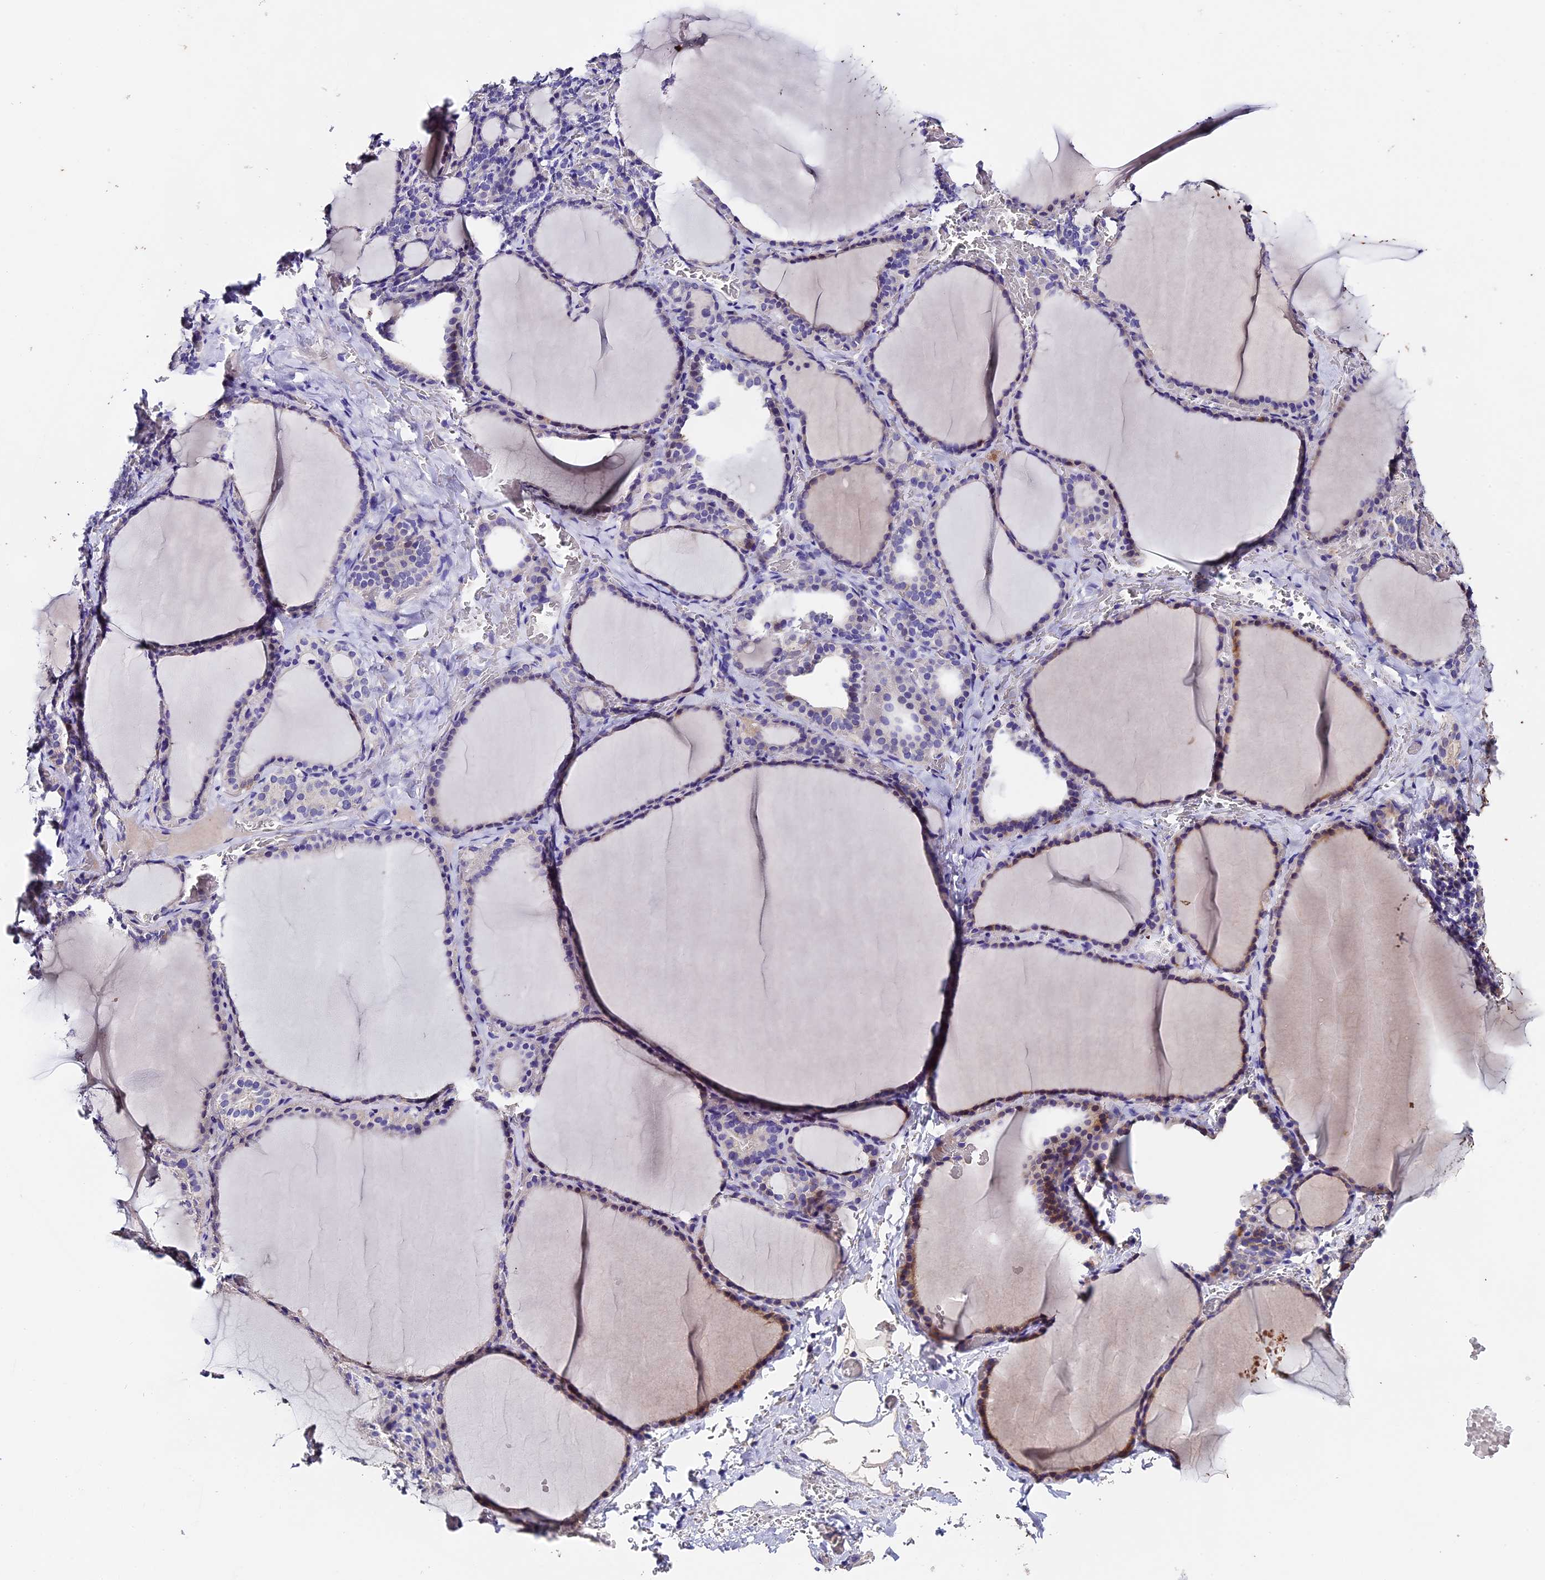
{"staining": {"intensity": "moderate", "quantity": "<25%", "location": "cytoplasmic/membranous"}, "tissue": "thyroid gland", "cell_type": "Glandular cells", "image_type": "normal", "snomed": [{"axis": "morphology", "description": "Normal tissue, NOS"}, {"axis": "topography", "description": "Thyroid gland"}], "caption": "The image displays immunohistochemical staining of unremarkable thyroid gland. There is moderate cytoplasmic/membranous positivity is identified in approximately <25% of glandular cells.", "gene": "FBXW9", "patient": {"sex": "female", "age": 39}}